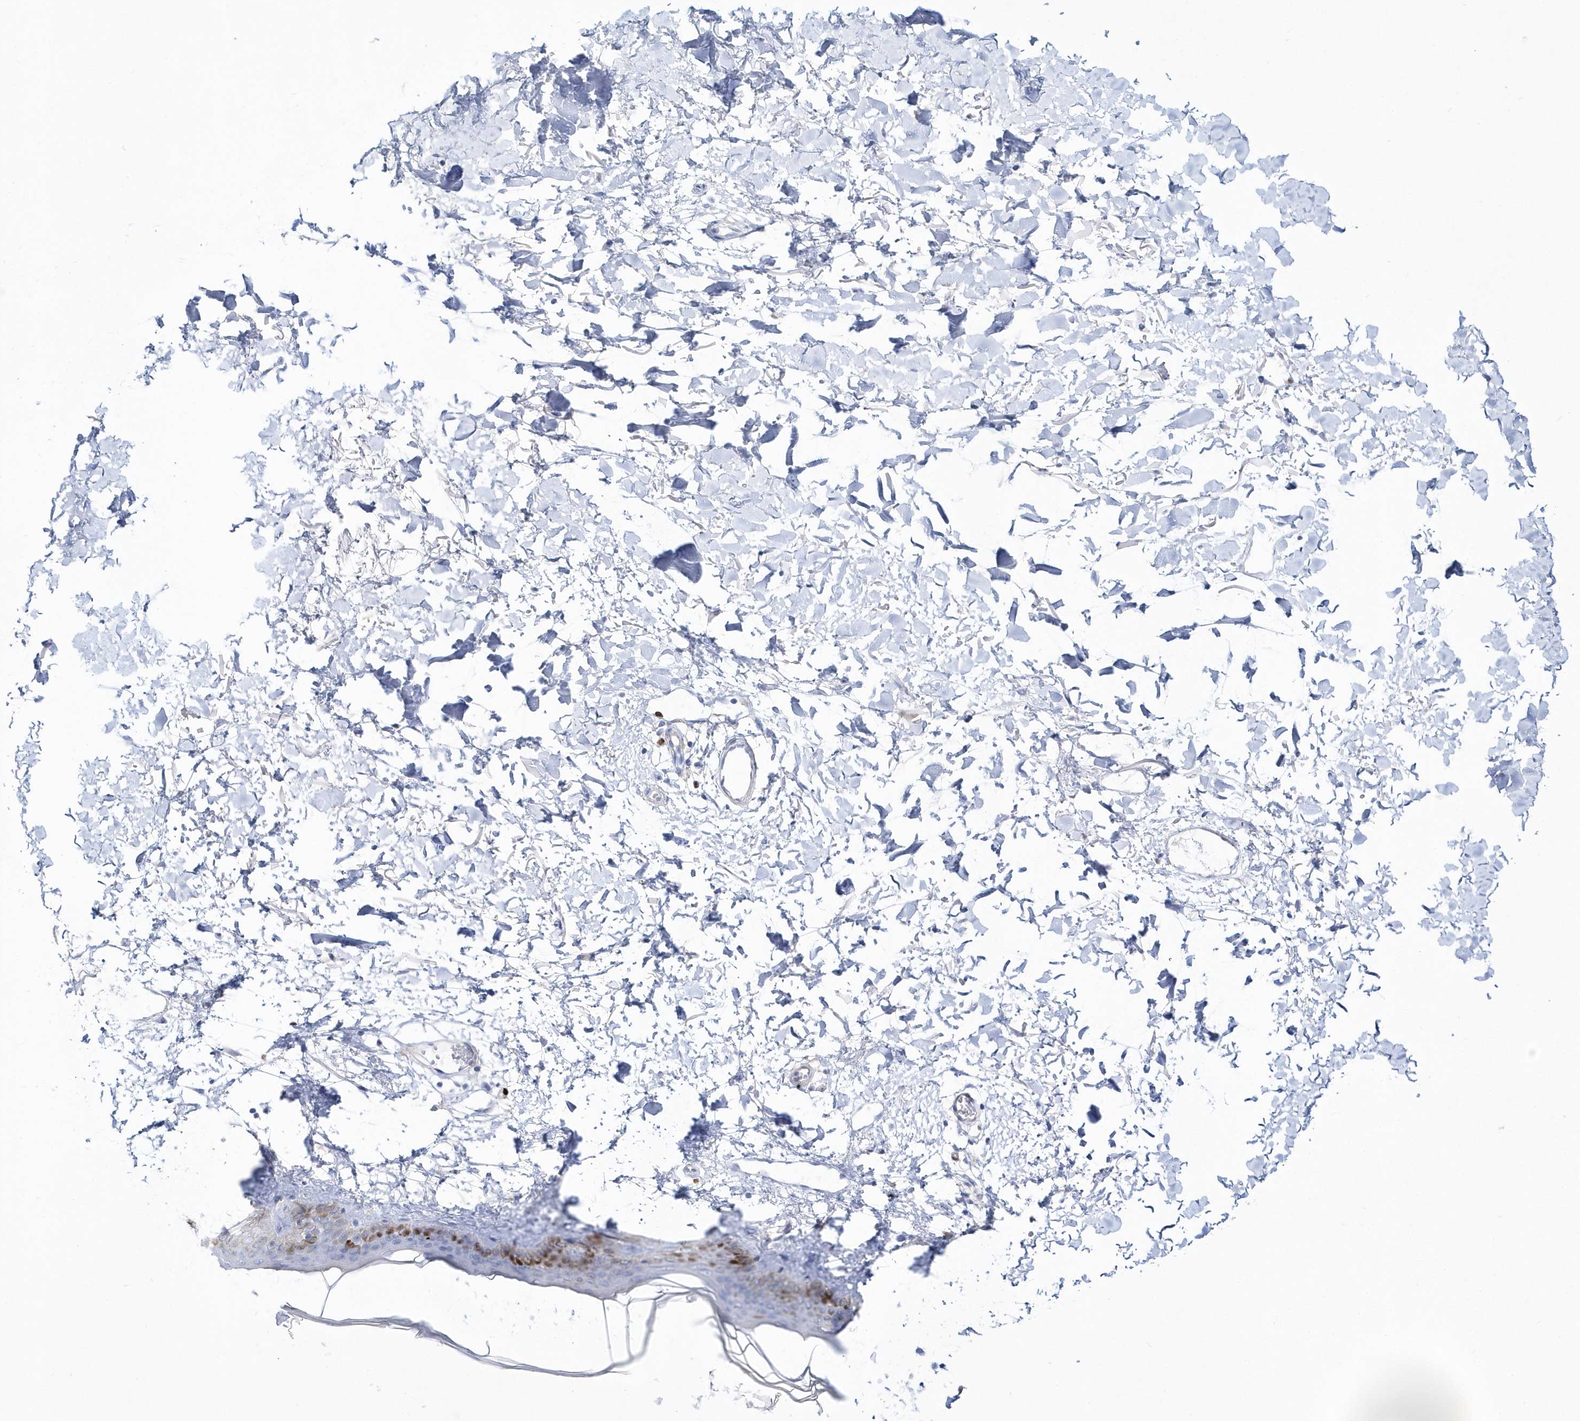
{"staining": {"intensity": "negative", "quantity": "none", "location": "none"}, "tissue": "skin", "cell_type": "Fibroblasts", "image_type": "normal", "snomed": [{"axis": "morphology", "description": "Normal tissue, NOS"}, {"axis": "topography", "description": "Skin"}], "caption": "A high-resolution photomicrograph shows immunohistochemistry staining of benign skin, which shows no significant staining in fibroblasts.", "gene": "TMCO6", "patient": {"sex": "female", "age": 58}}